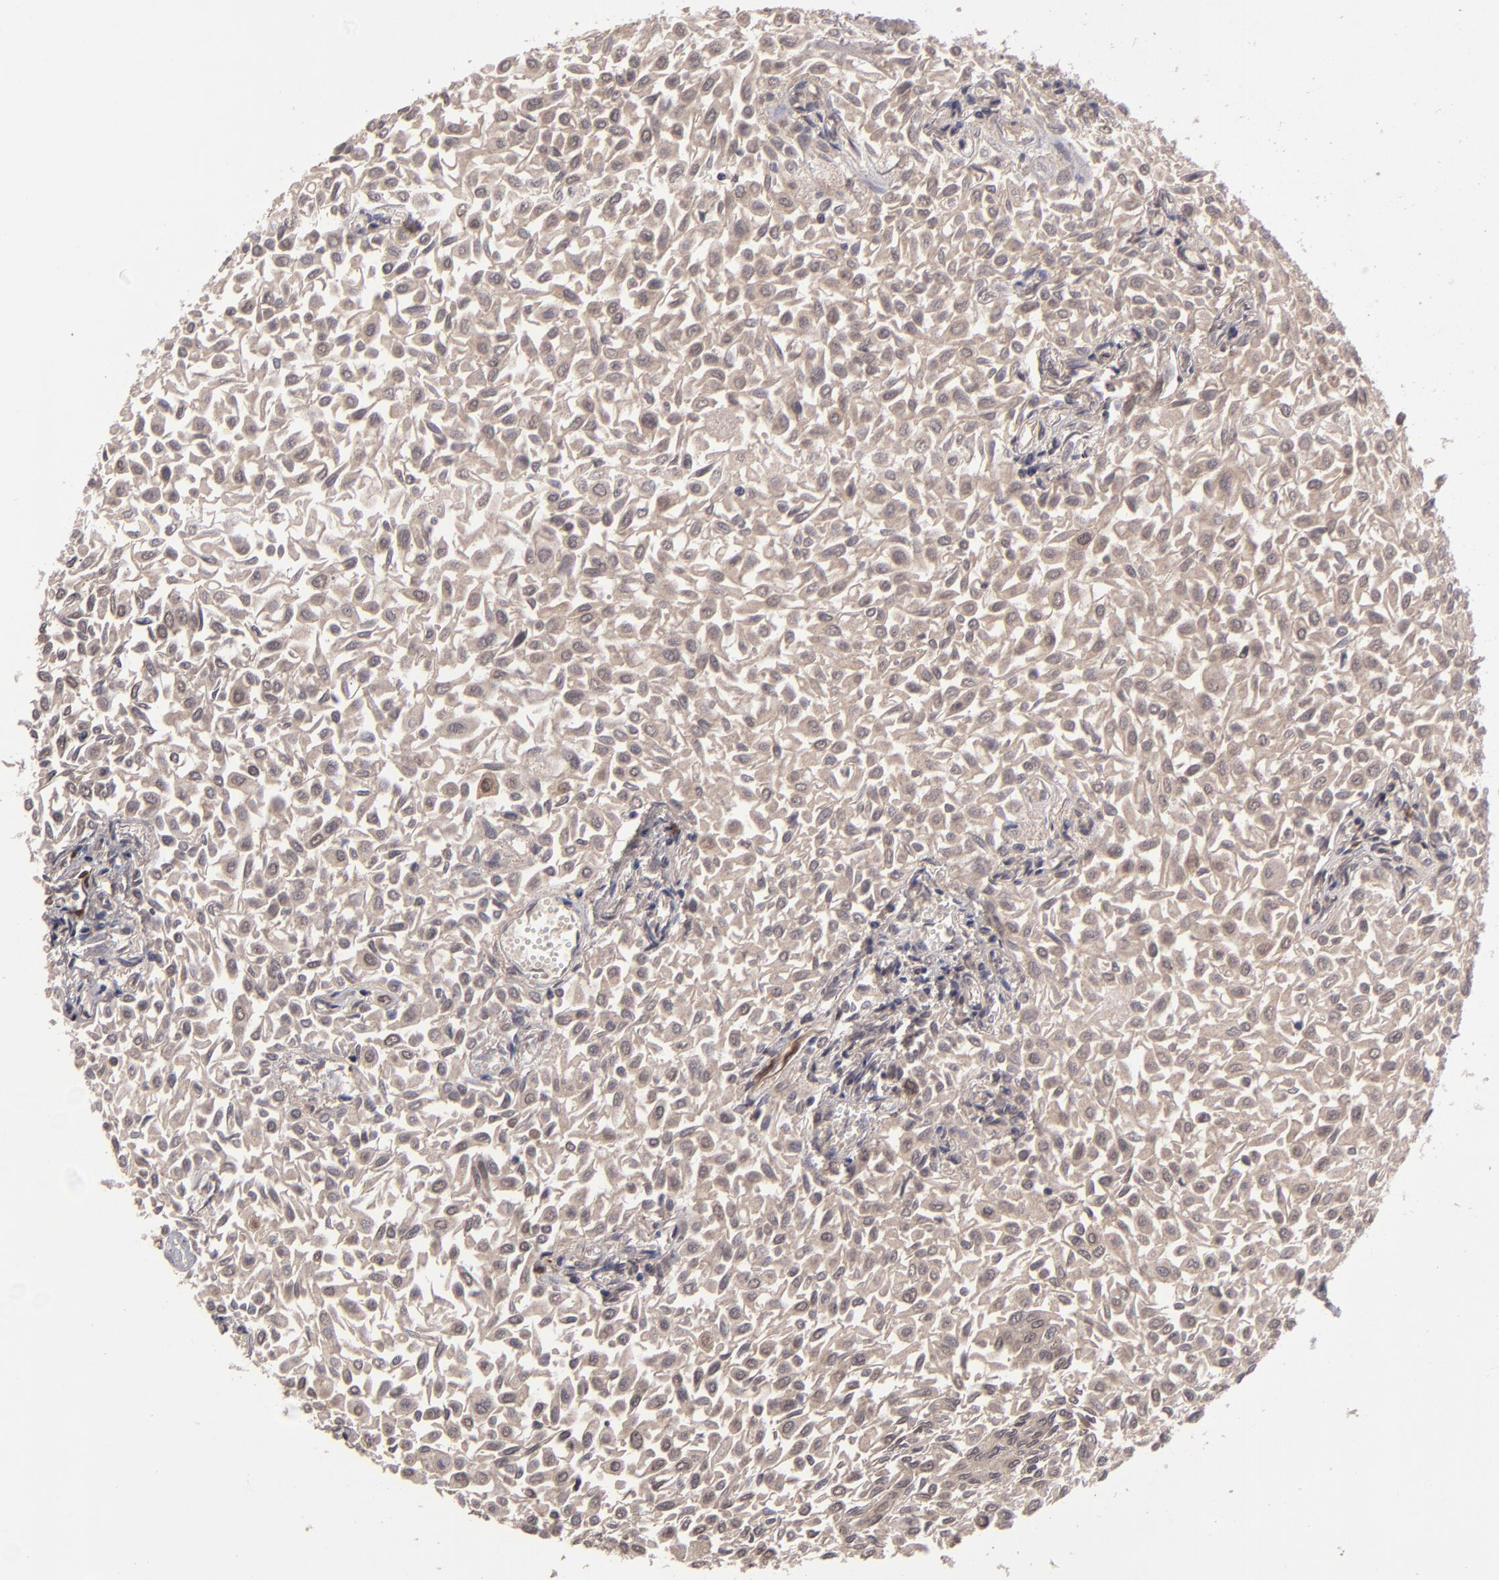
{"staining": {"intensity": "moderate", "quantity": ">75%", "location": "cytoplasmic/membranous"}, "tissue": "urothelial cancer", "cell_type": "Tumor cells", "image_type": "cancer", "snomed": [{"axis": "morphology", "description": "Urothelial carcinoma, Low grade"}, {"axis": "topography", "description": "Urinary bladder"}], "caption": "This is an image of immunohistochemistry (IHC) staining of urothelial cancer, which shows moderate expression in the cytoplasmic/membranous of tumor cells.", "gene": "TYMS", "patient": {"sex": "male", "age": 64}}